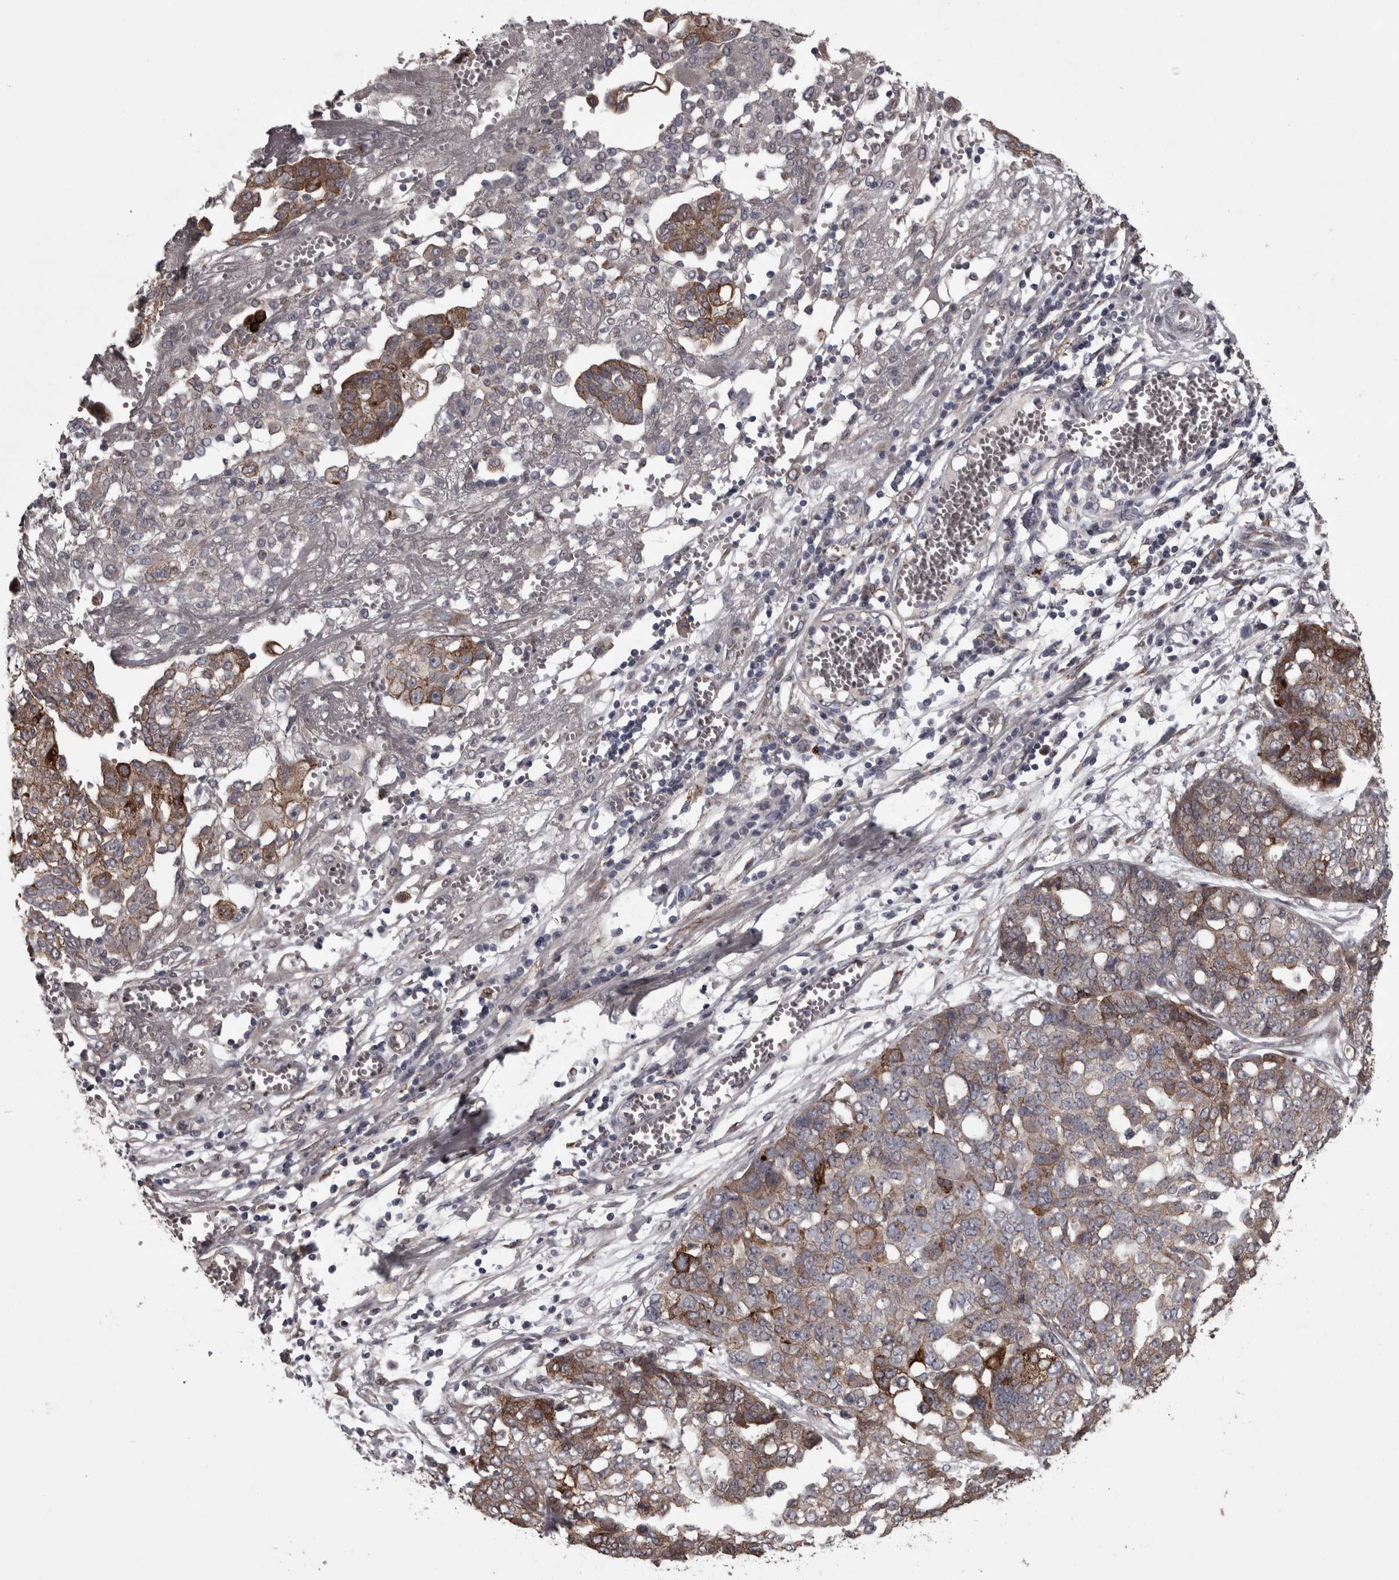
{"staining": {"intensity": "moderate", "quantity": "25%-75%", "location": "cytoplasmic/membranous"}, "tissue": "ovarian cancer", "cell_type": "Tumor cells", "image_type": "cancer", "snomed": [{"axis": "morphology", "description": "Cystadenocarcinoma, serous, NOS"}, {"axis": "topography", "description": "Soft tissue"}, {"axis": "topography", "description": "Ovary"}], "caption": "This photomicrograph displays ovarian serous cystadenocarcinoma stained with IHC to label a protein in brown. The cytoplasmic/membranous of tumor cells show moderate positivity for the protein. Nuclei are counter-stained blue.", "gene": "PCDH17", "patient": {"sex": "female", "age": 57}}